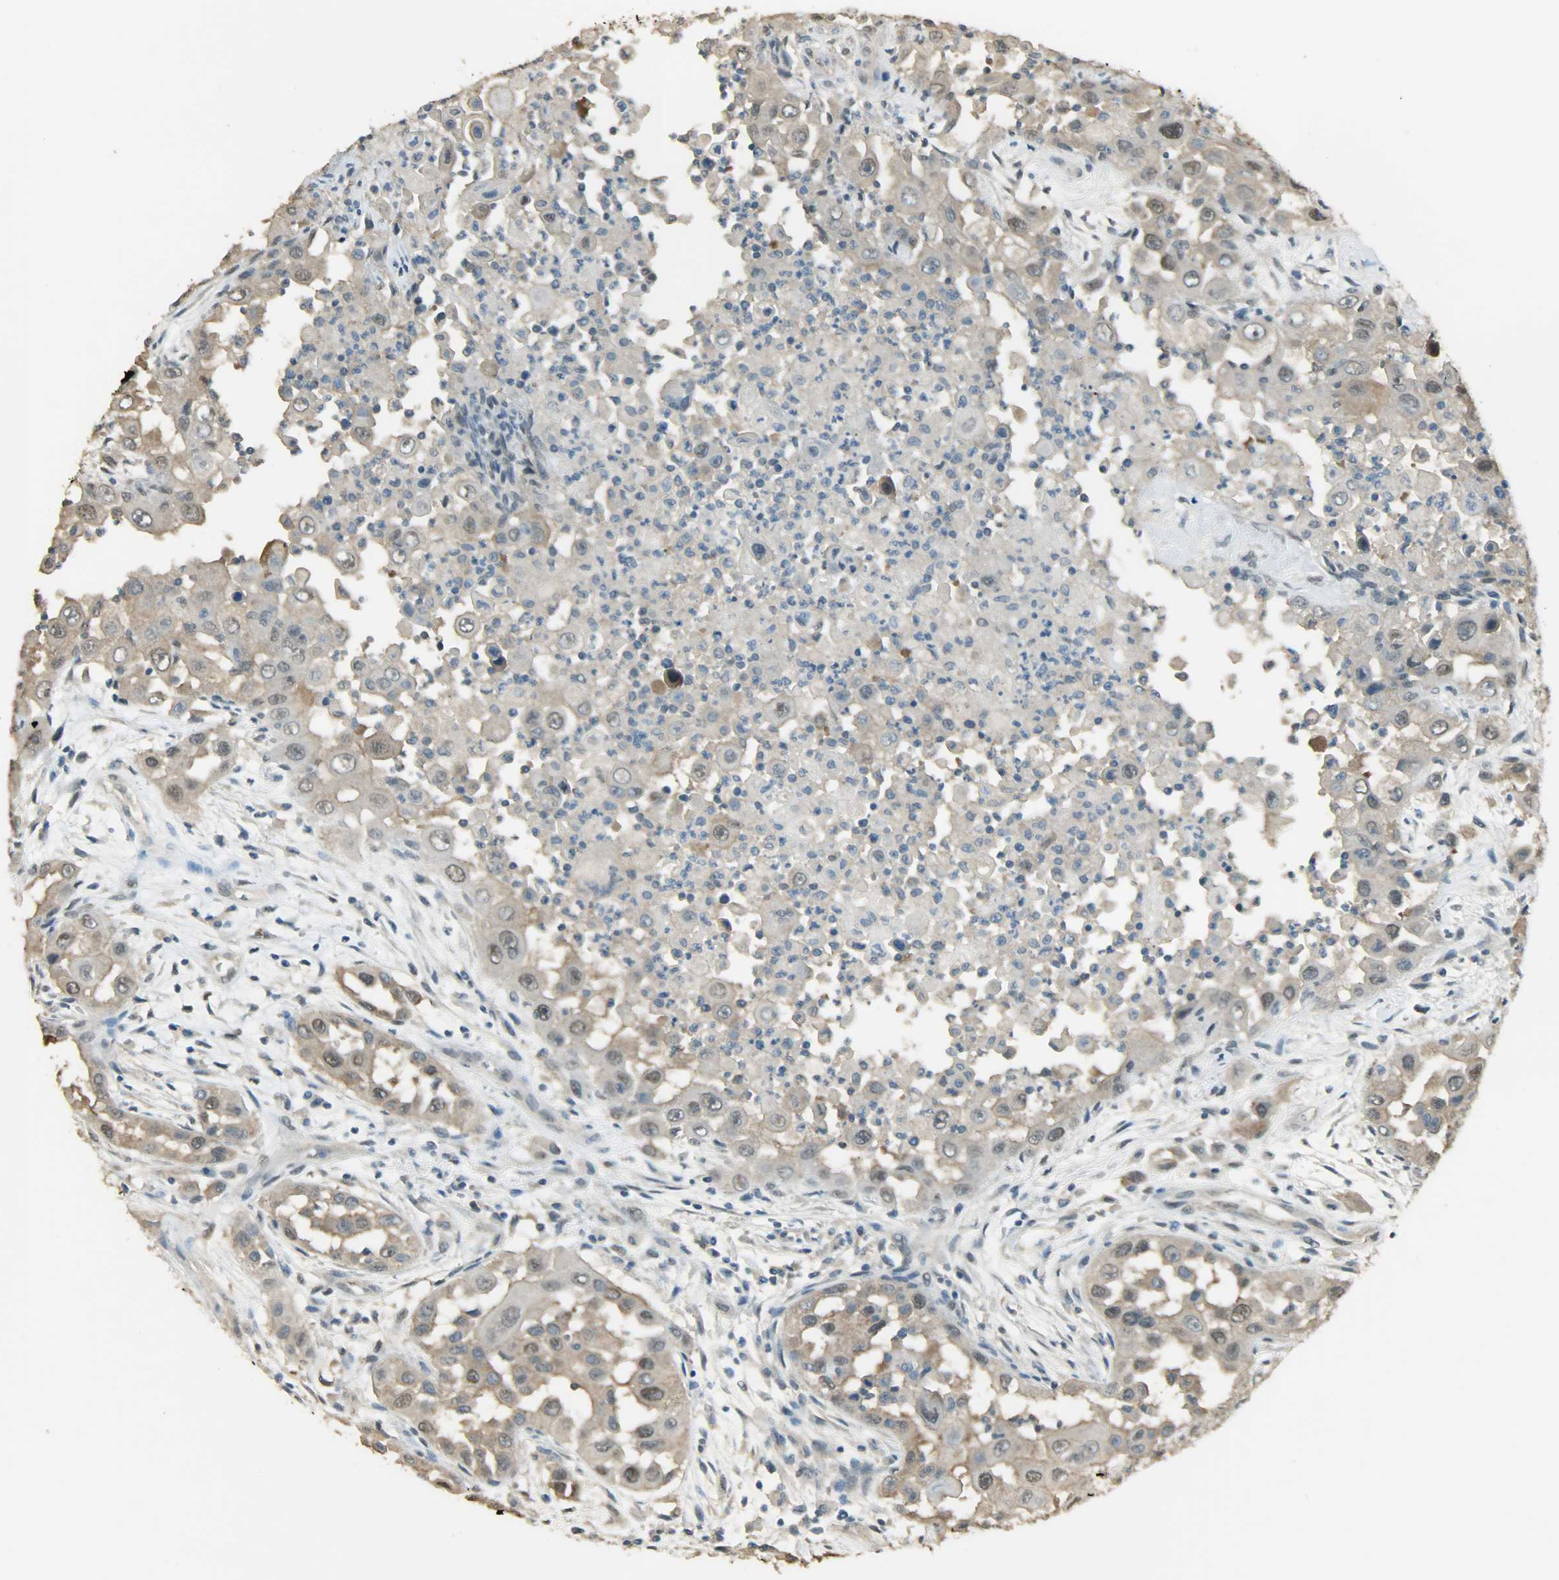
{"staining": {"intensity": "weak", "quantity": "<25%", "location": "nuclear"}, "tissue": "head and neck cancer", "cell_type": "Tumor cells", "image_type": "cancer", "snomed": [{"axis": "morphology", "description": "Carcinoma, NOS"}, {"axis": "topography", "description": "Head-Neck"}], "caption": "DAB immunohistochemical staining of carcinoma (head and neck) exhibits no significant expression in tumor cells. (Stains: DAB IHC with hematoxylin counter stain, Microscopy: brightfield microscopy at high magnification).", "gene": "PRMT5", "patient": {"sex": "male", "age": 87}}